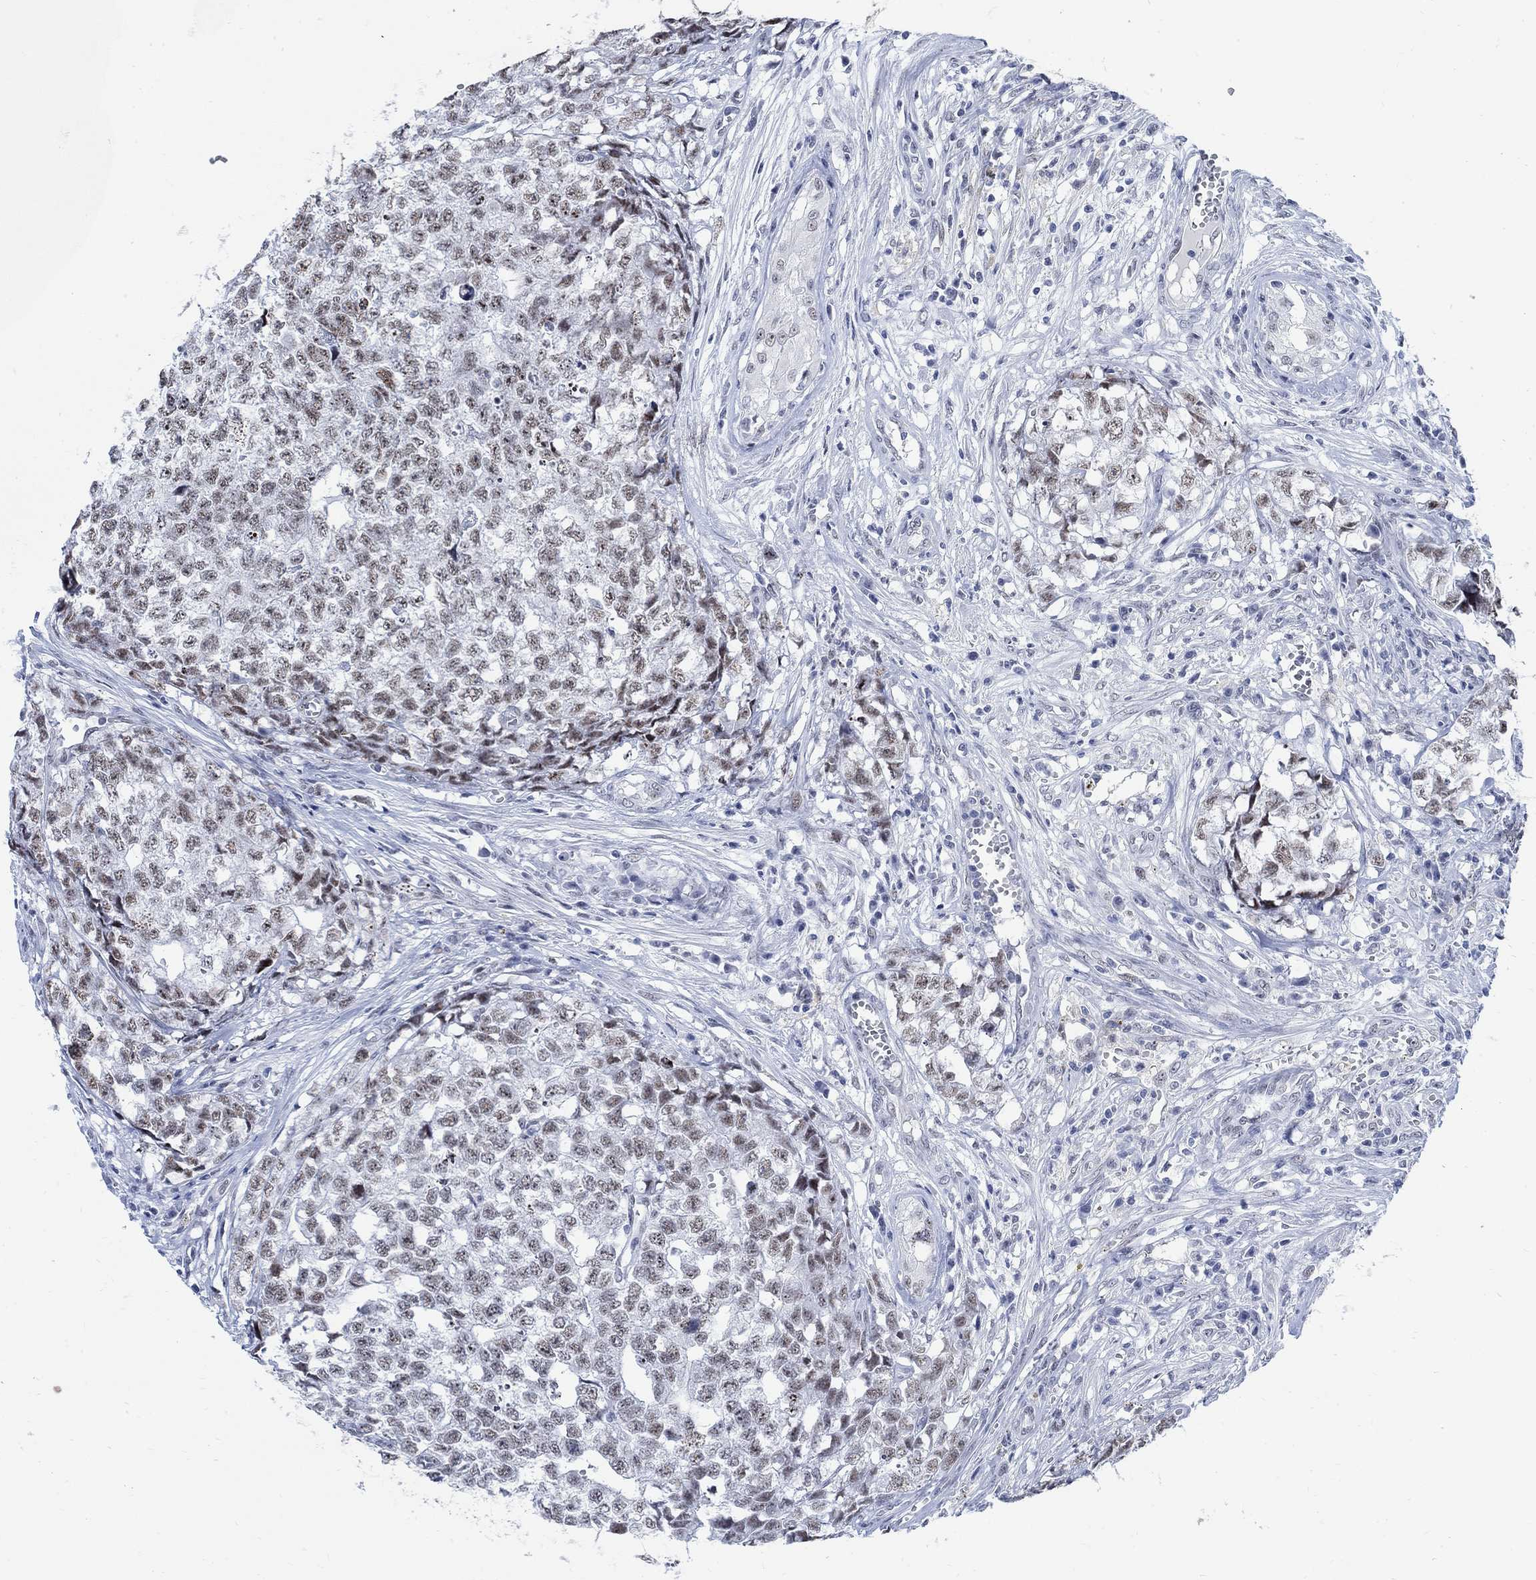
{"staining": {"intensity": "weak", "quantity": ">75%", "location": "nuclear"}, "tissue": "testis cancer", "cell_type": "Tumor cells", "image_type": "cancer", "snomed": [{"axis": "morphology", "description": "Seminoma, NOS"}, {"axis": "morphology", "description": "Carcinoma, Embryonal, NOS"}, {"axis": "topography", "description": "Testis"}], "caption": "The micrograph demonstrates staining of testis cancer, revealing weak nuclear protein positivity (brown color) within tumor cells.", "gene": "DLK1", "patient": {"sex": "male", "age": 22}}